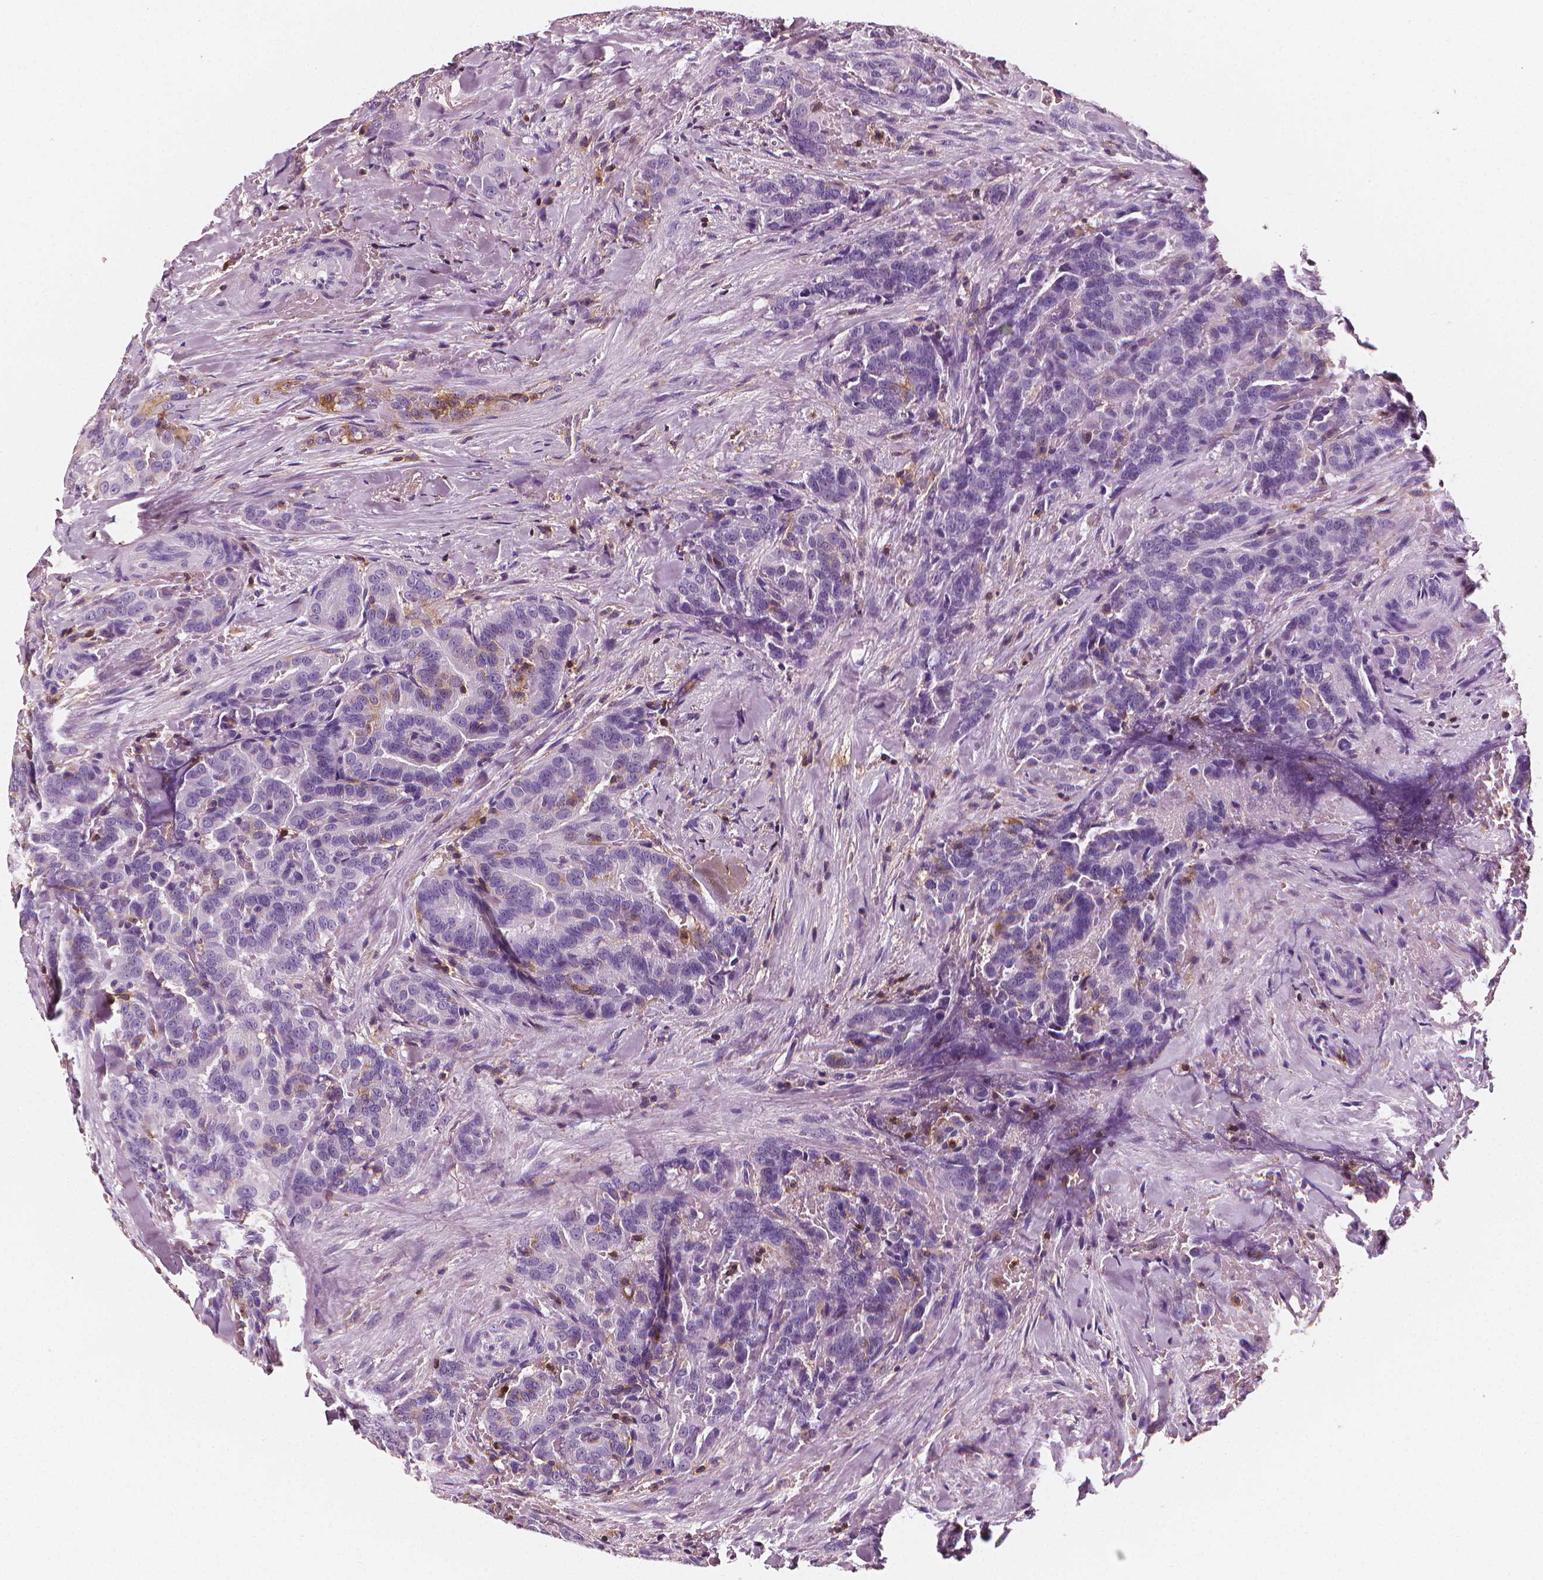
{"staining": {"intensity": "negative", "quantity": "none", "location": "none"}, "tissue": "thyroid cancer", "cell_type": "Tumor cells", "image_type": "cancer", "snomed": [{"axis": "morphology", "description": "Papillary adenocarcinoma, NOS"}, {"axis": "topography", "description": "Thyroid gland"}], "caption": "This is an immunohistochemistry (IHC) micrograph of human papillary adenocarcinoma (thyroid). There is no positivity in tumor cells.", "gene": "PTPRC", "patient": {"sex": "male", "age": 61}}